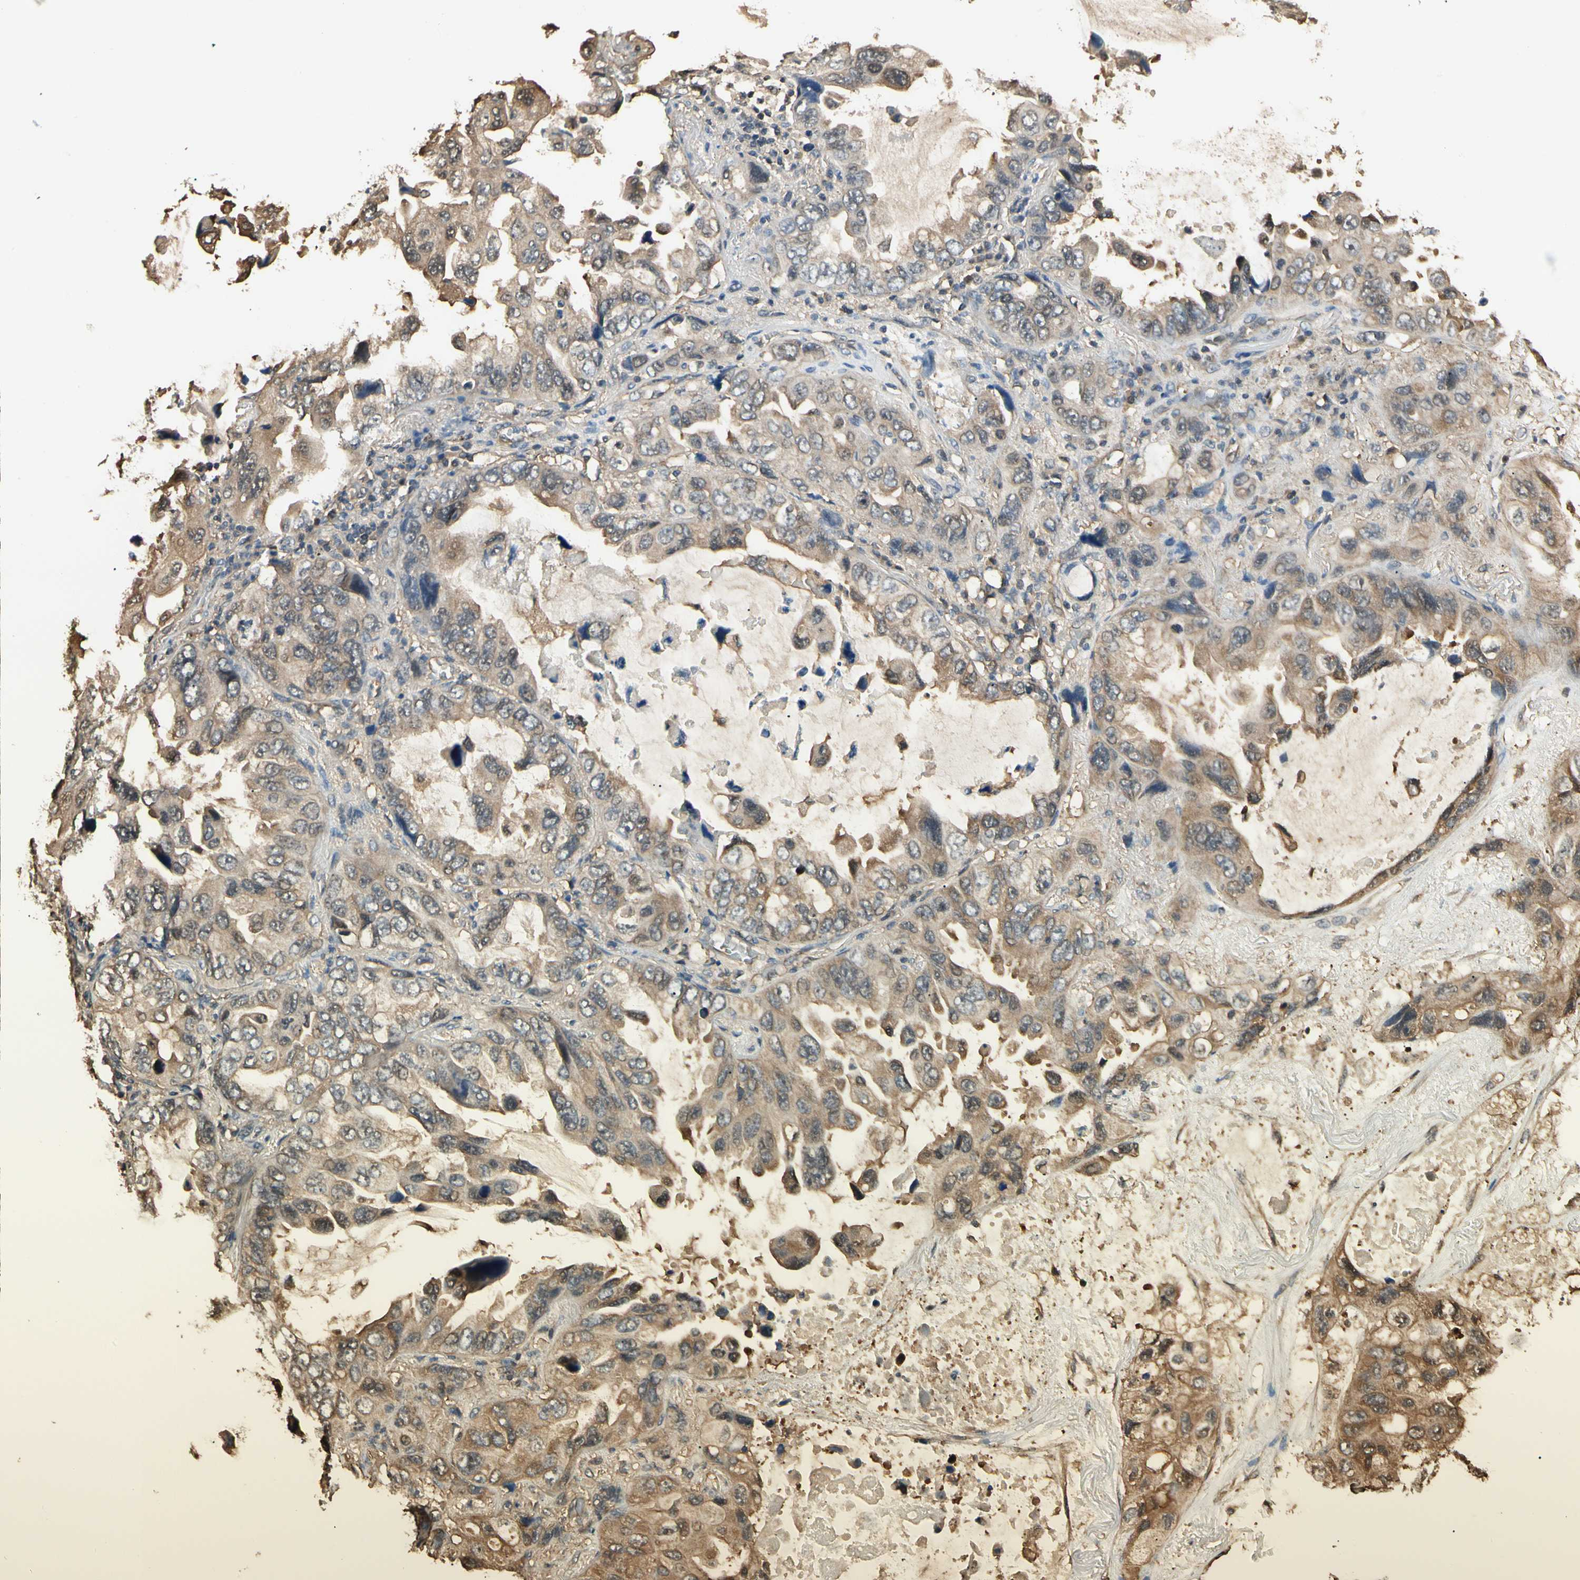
{"staining": {"intensity": "moderate", "quantity": "<25%", "location": "cytoplasmic/membranous"}, "tissue": "lung cancer", "cell_type": "Tumor cells", "image_type": "cancer", "snomed": [{"axis": "morphology", "description": "Squamous cell carcinoma, NOS"}, {"axis": "topography", "description": "Lung"}], "caption": "A micrograph showing moderate cytoplasmic/membranous staining in approximately <25% of tumor cells in lung squamous cell carcinoma, as visualized by brown immunohistochemical staining.", "gene": "YWHAE", "patient": {"sex": "female", "age": 73}}